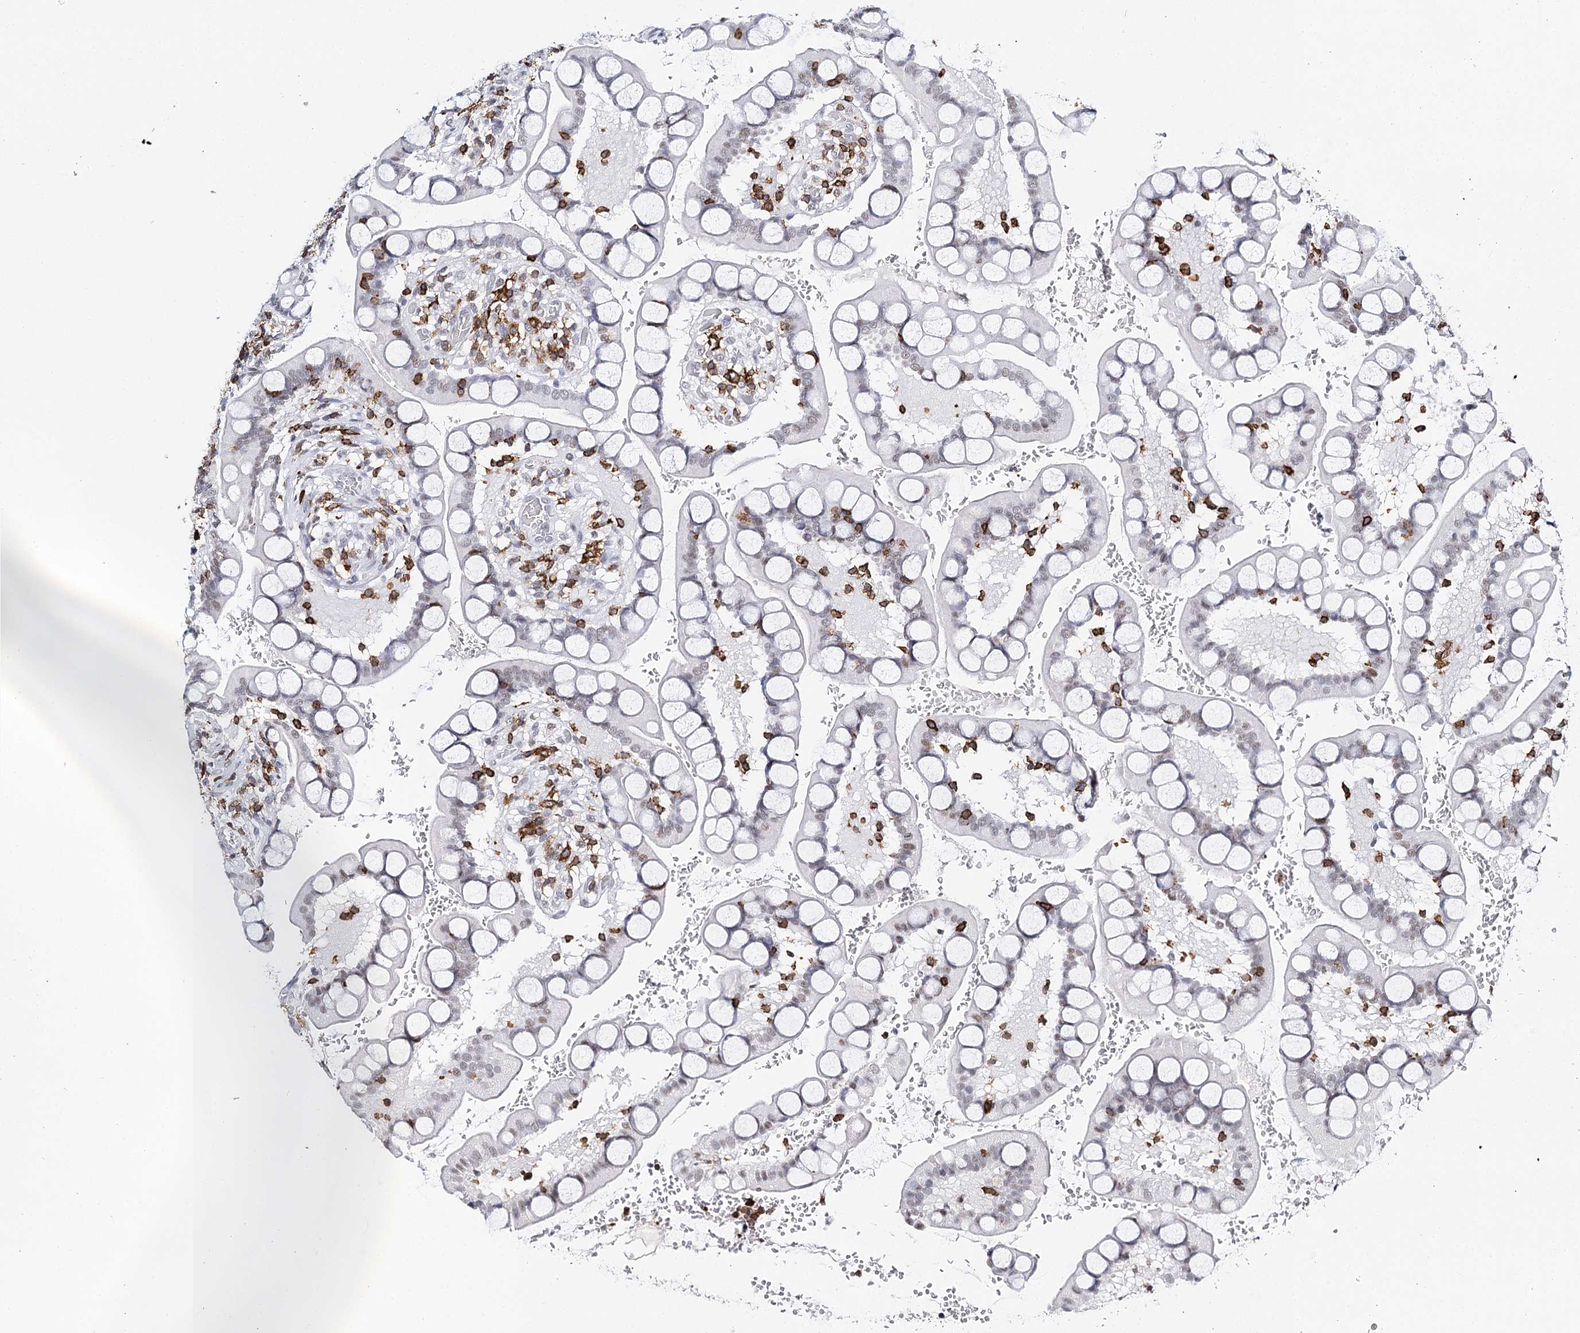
{"staining": {"intensity": "weak", "quantity": "25%-75%", "location": "nuclear"}, "tissue": "small intestine", "cell_type": "Glandular cells", "image_type": "normal", "snomed": [{"axis": "morphology", "description": "Normal tissue, NOS"}, {"axis": "topography", "description": "Small intestine"}], "caption": "Immunohistochemical staining of normal small intestine reveals low levels of weak nuclear positivity in about 25%-75% of glandular cells. The staining was performed using DAB (3,3'-diaminobenzidine), with brown indicating positive protein expression. Nuclei are stained blue with hematoxylin.", "gene": "BARD1", "patient": {"sex": "male", "age": 52}}